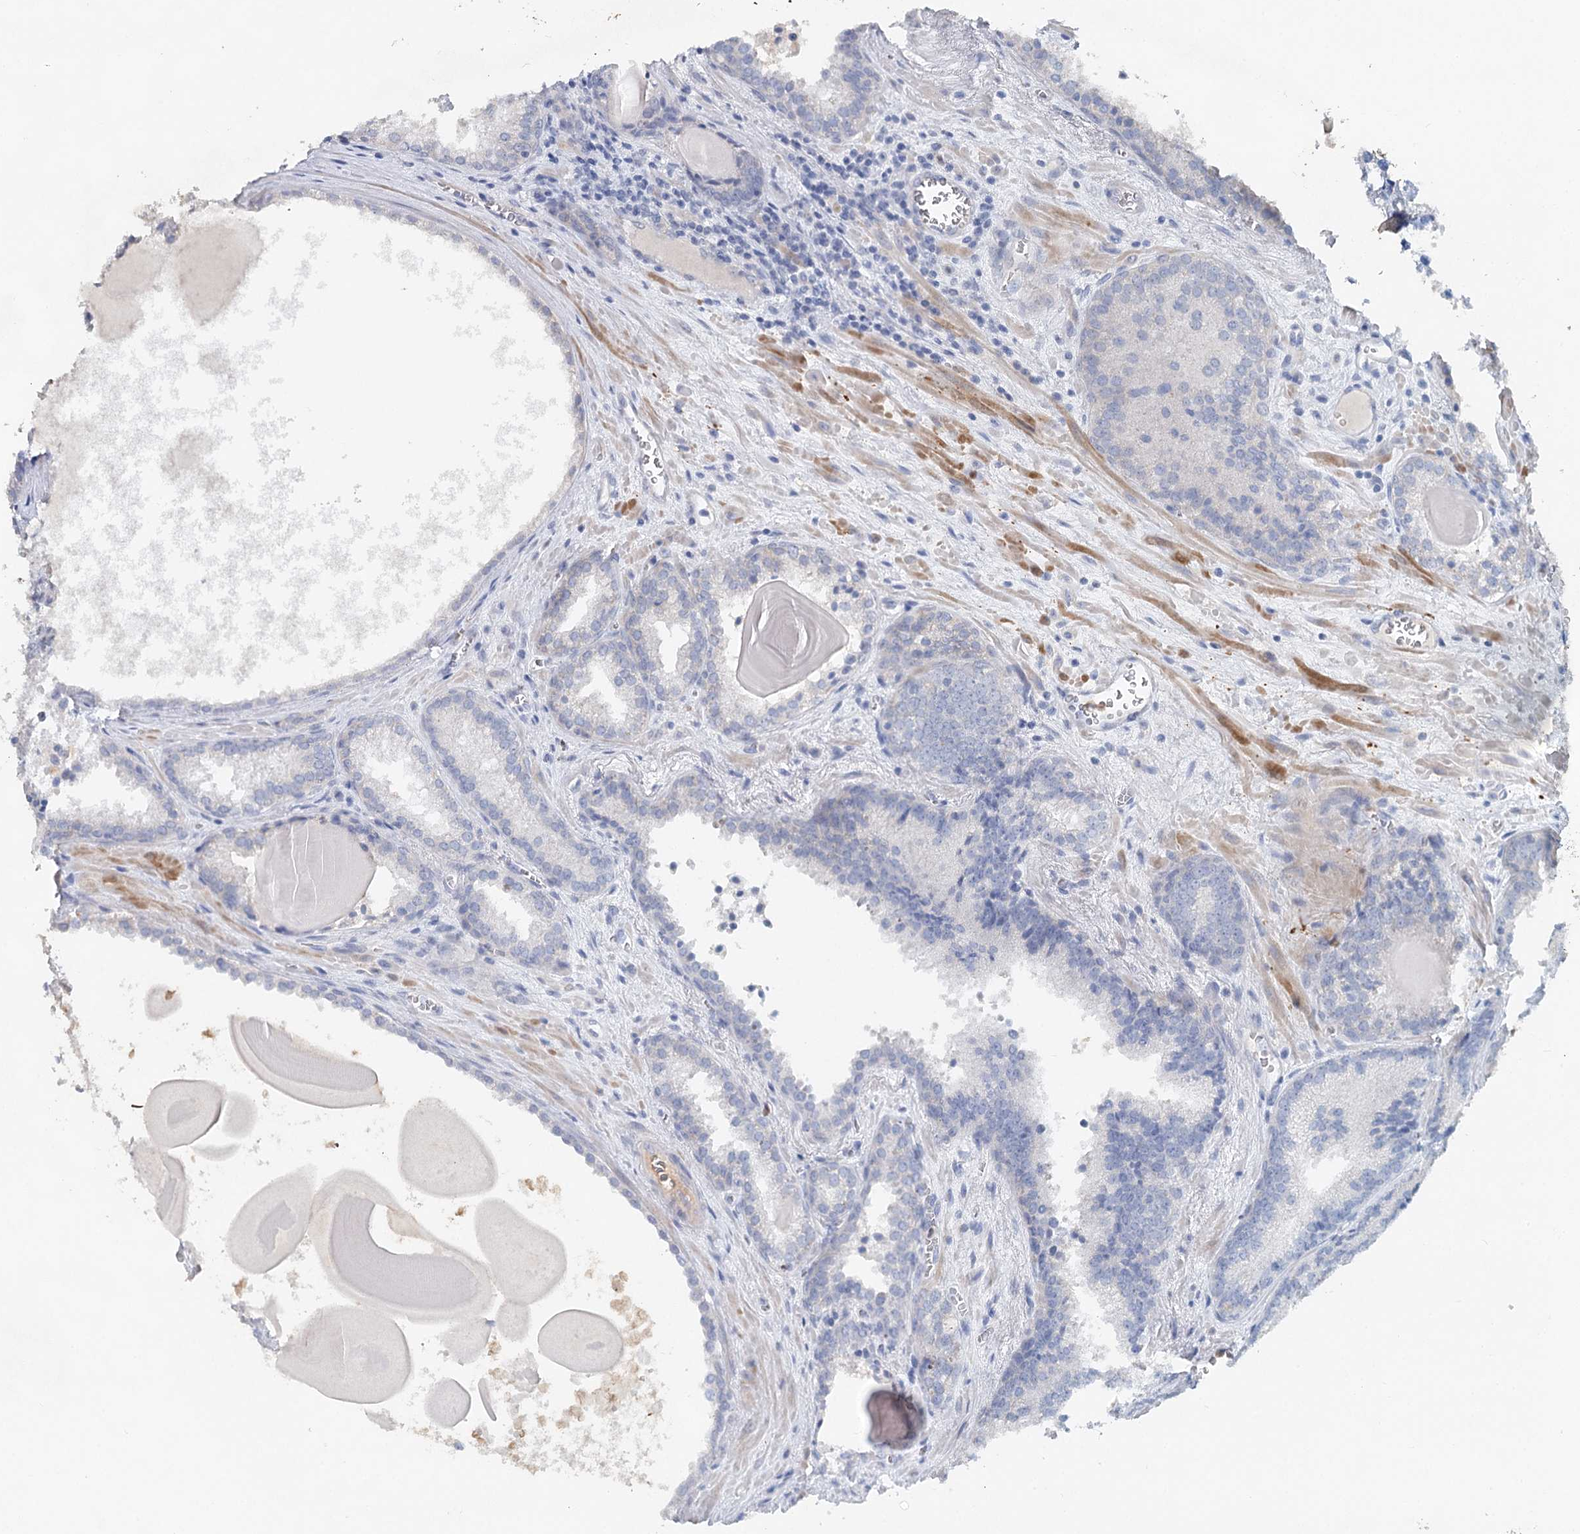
{"staining": {"intensity": "negative", "quantity": "none", "location": "none"}, "tissue": "prostate cancer", "cell_type": "Tumor cells", "image_type": "cancer", "snomed": [{"axis": "morphology", "description": "Adenocarcinoma, High grade"}, {"axis": "topography", "description": "Prostate"}], "caption": "This is an immunohistochemistry micrograph of prostate high-grade adenocarcinoma. There is no positivity in tumor cells.", "gene": "MYL6B", "patient": {"sex": "male", "age": 66}}